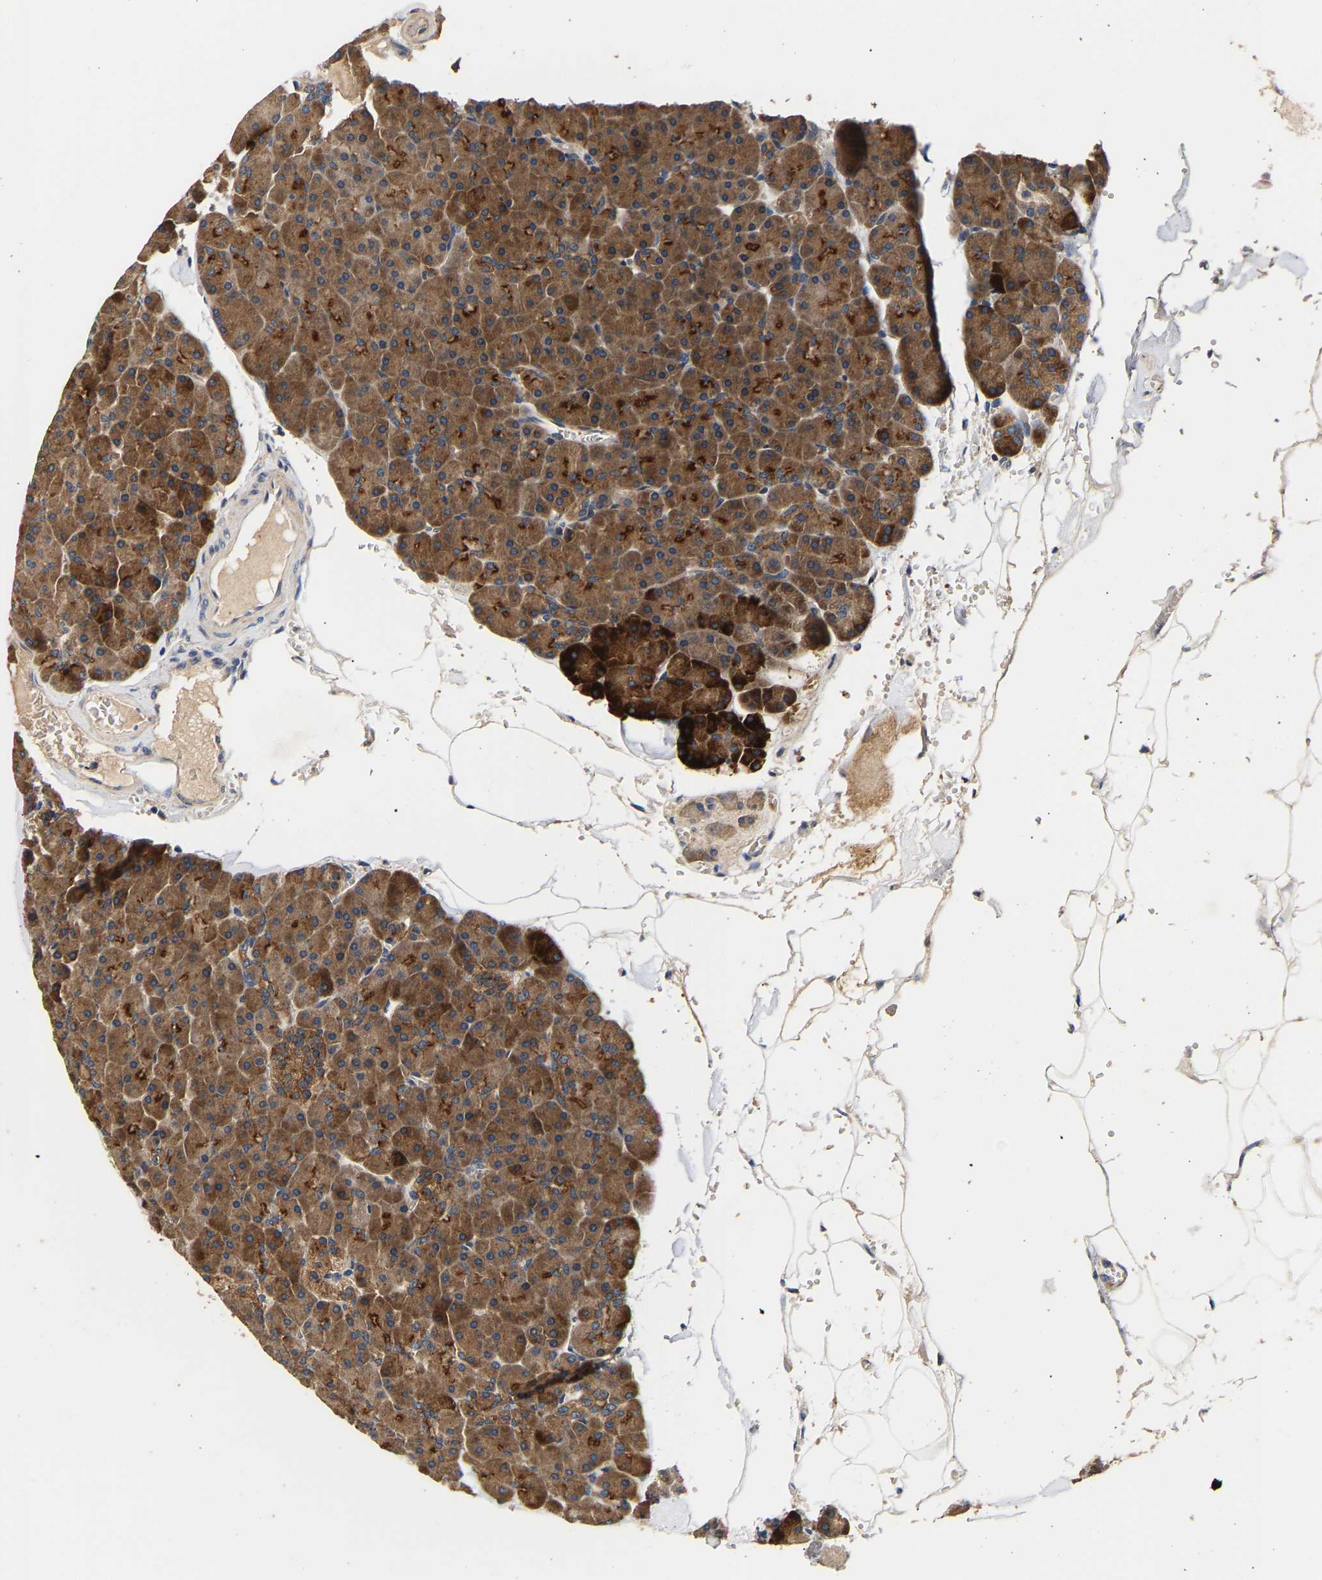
{"staining": {"intensity": "strong", "quantity": ">75%", "location": "cytoplasmic/membranous"}, "tissue": "pancreas", "cell_type": "Exocrine glandular cells", "image_type": "normal", "snomed": [{"axis": "morphology", "description": "Normal tissue, NOS"}, {"axis": "topography", "description": "Pancreas"}], "caption": "IHC staining of normal pancreas, which shows high levels of strong cytoplasmic/membranous positivity in about >75% of exocrine glandular cells indicating strong cytoplasmic/membranous protein positivity. The staining was performed using DAB (3,3'-diaminobenzidine) (brown) for protein detection and nuclei were counterstained in hematoxylin (blue).", "gene": "LRBA", "patient": {"sex": "male", "age": 35}}